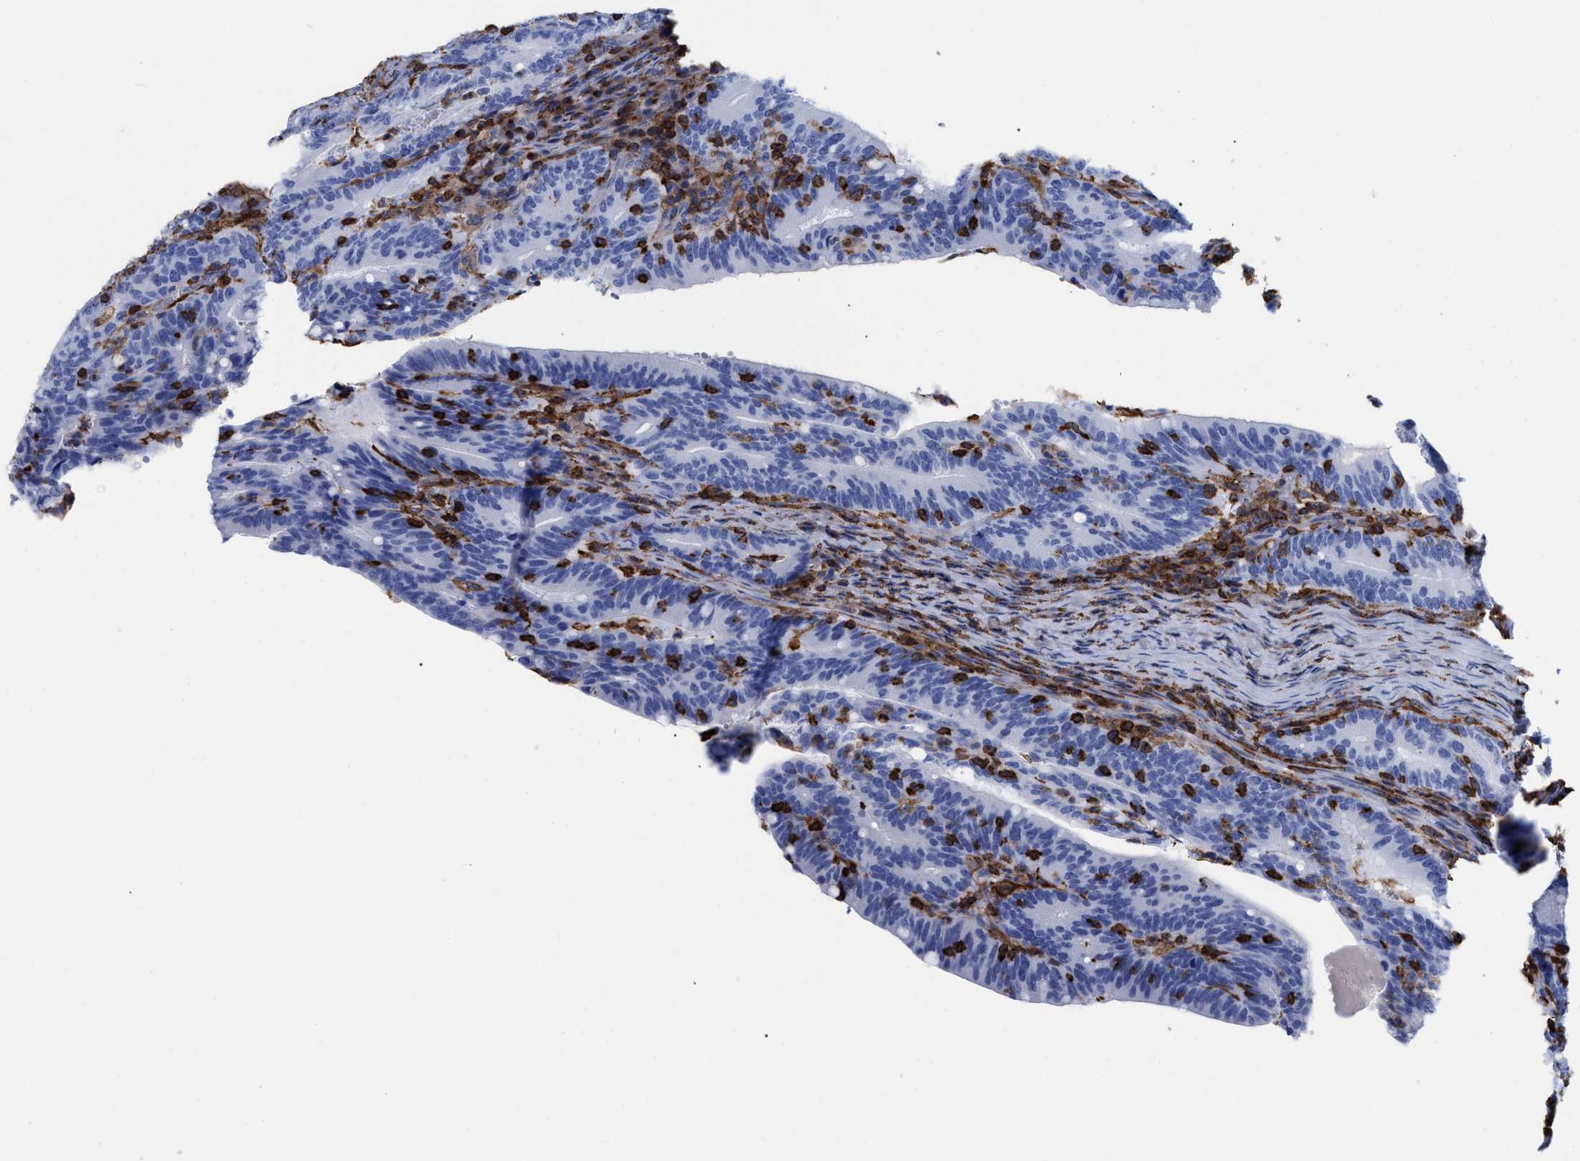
{"staining": {"intensity": "negative", "quantity": "none", "location": "none"}, "tissue": "colorectal cancer", "cell_type": "Tumor cells", "image_type": "cancer", "snomed": [{"axis": "morphology", "description": "Adenocarcinoma, NOS"}, {"axis": "topography", "description": "Colon"}], "caption": "Histopathology image shows no significant protein expression in tumor cells of colorectal cancer (adenocarcinoma).", "gene": "HCLS1", "patient": {"sex": "female", "age": 66}}